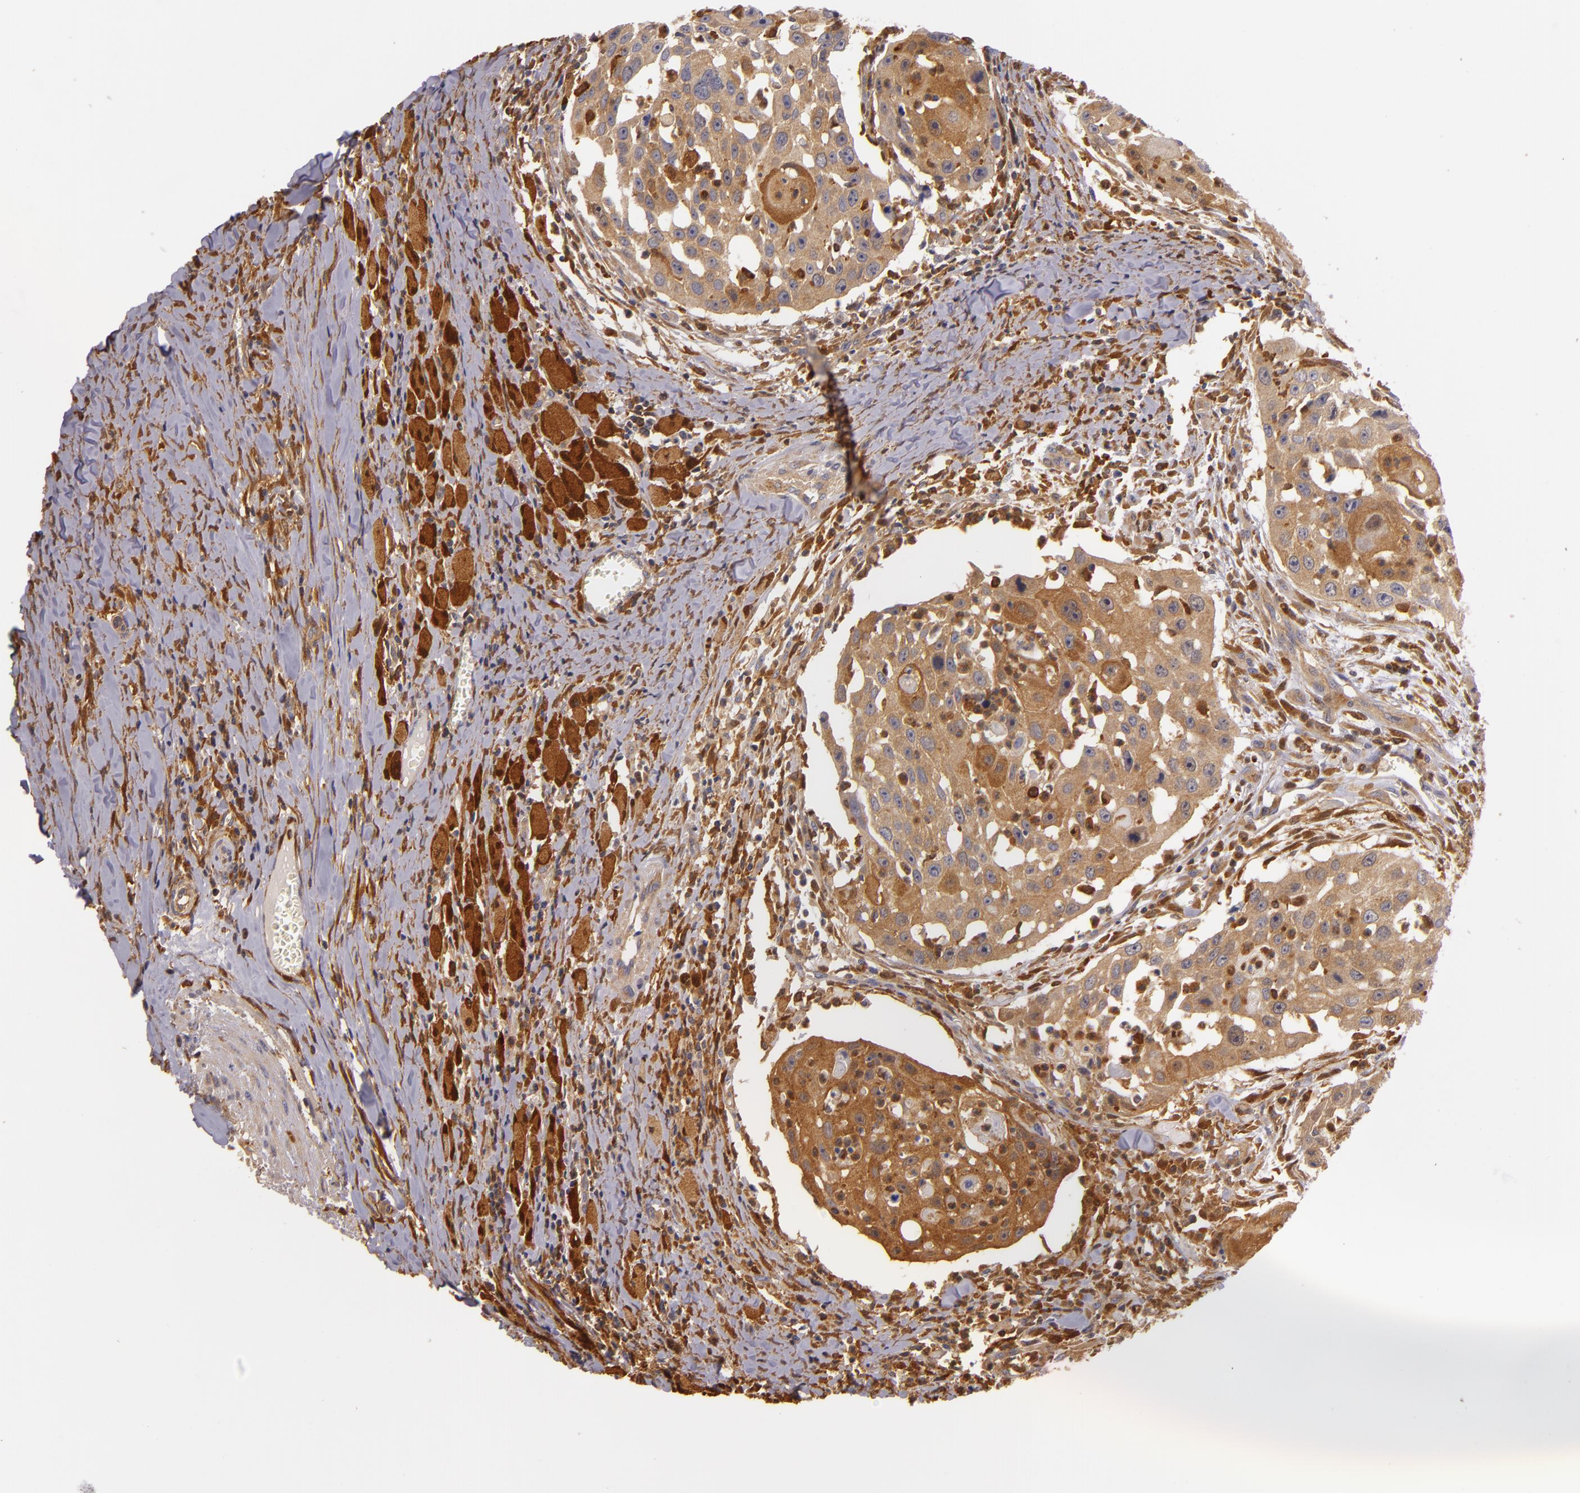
{"staining": {"intensity": "strong", "quantity": ">75%", "location": "cytoplasmic/membranous"}, "tissue": "head and neck cancer", "cell_type": "Tumor cells", "image_type": "cancer", "snomed": [{"axis": "morphology", "description": "Squamous cell carcinoma, NOS"}, {"axis": "topography", "description": "Head-Neck"}], "caption": "Head and neck cancer (squamous cell carcinoma) was stained to show a protein in brown. There is high levels of strong cytoplasmic/membranous positivity in approximately >75% of tumor cells.", "gene": "TOM1", "patient": {"sex": "male", "age": 64}}